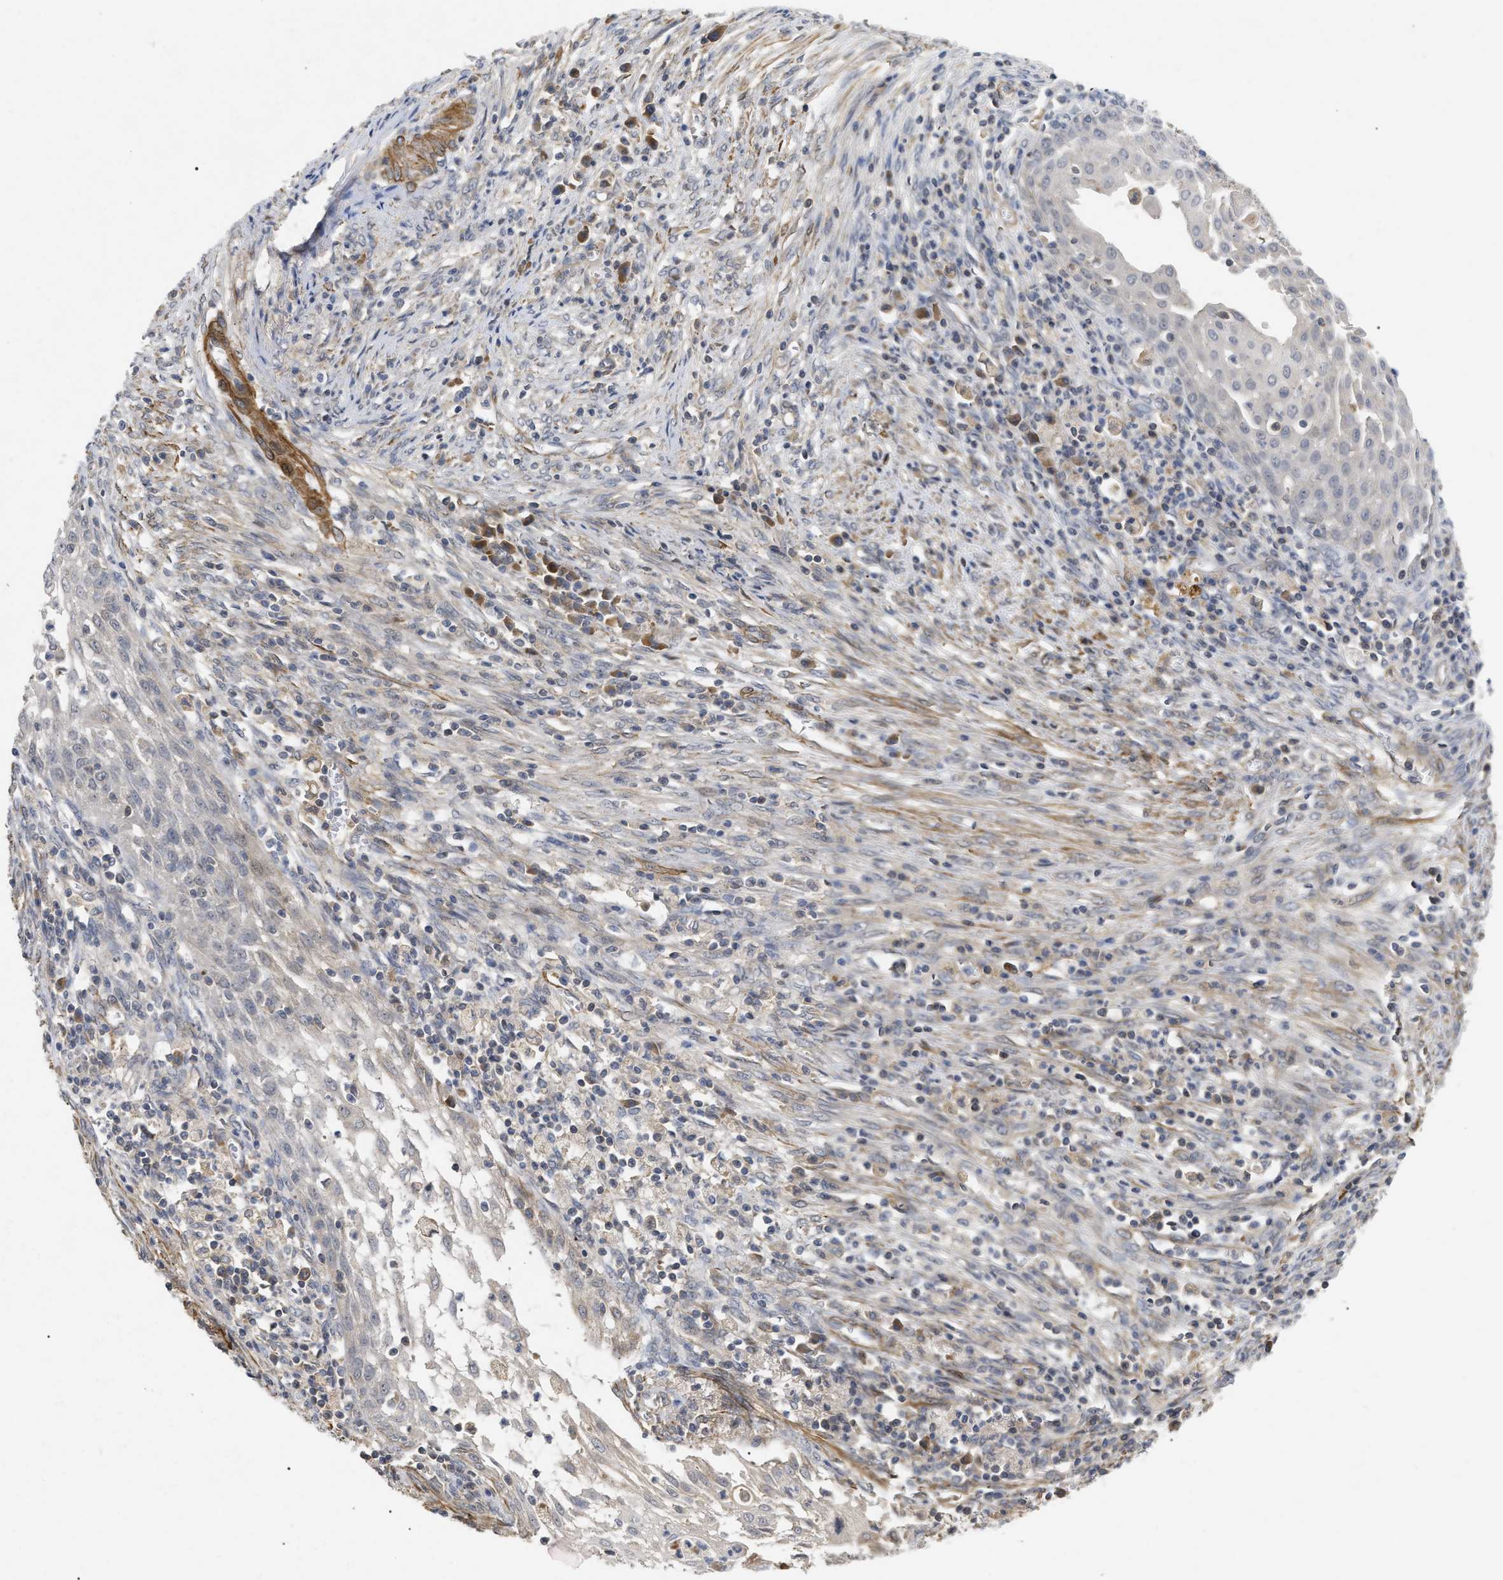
{"staining": {"intensity": "negative", "quantity": "none", "location": "none"}, "tissue": "cervical cancer", "cell_type": "Tumor cells", "image_type": "cancer", "snomed": [{"axis": "morphology", "description": "Adenocarcinoma, NOS"}, {"axis": "topography", "description": "Cervix"}], "caption": "This is an immunohistochemistry (IHC) micrograph of human adenocarcinoma (cervical). There is no positivity in tumor cells.", "gene": "ST6GALNAC6", "patient": {"sex": "female", "age": 44}}